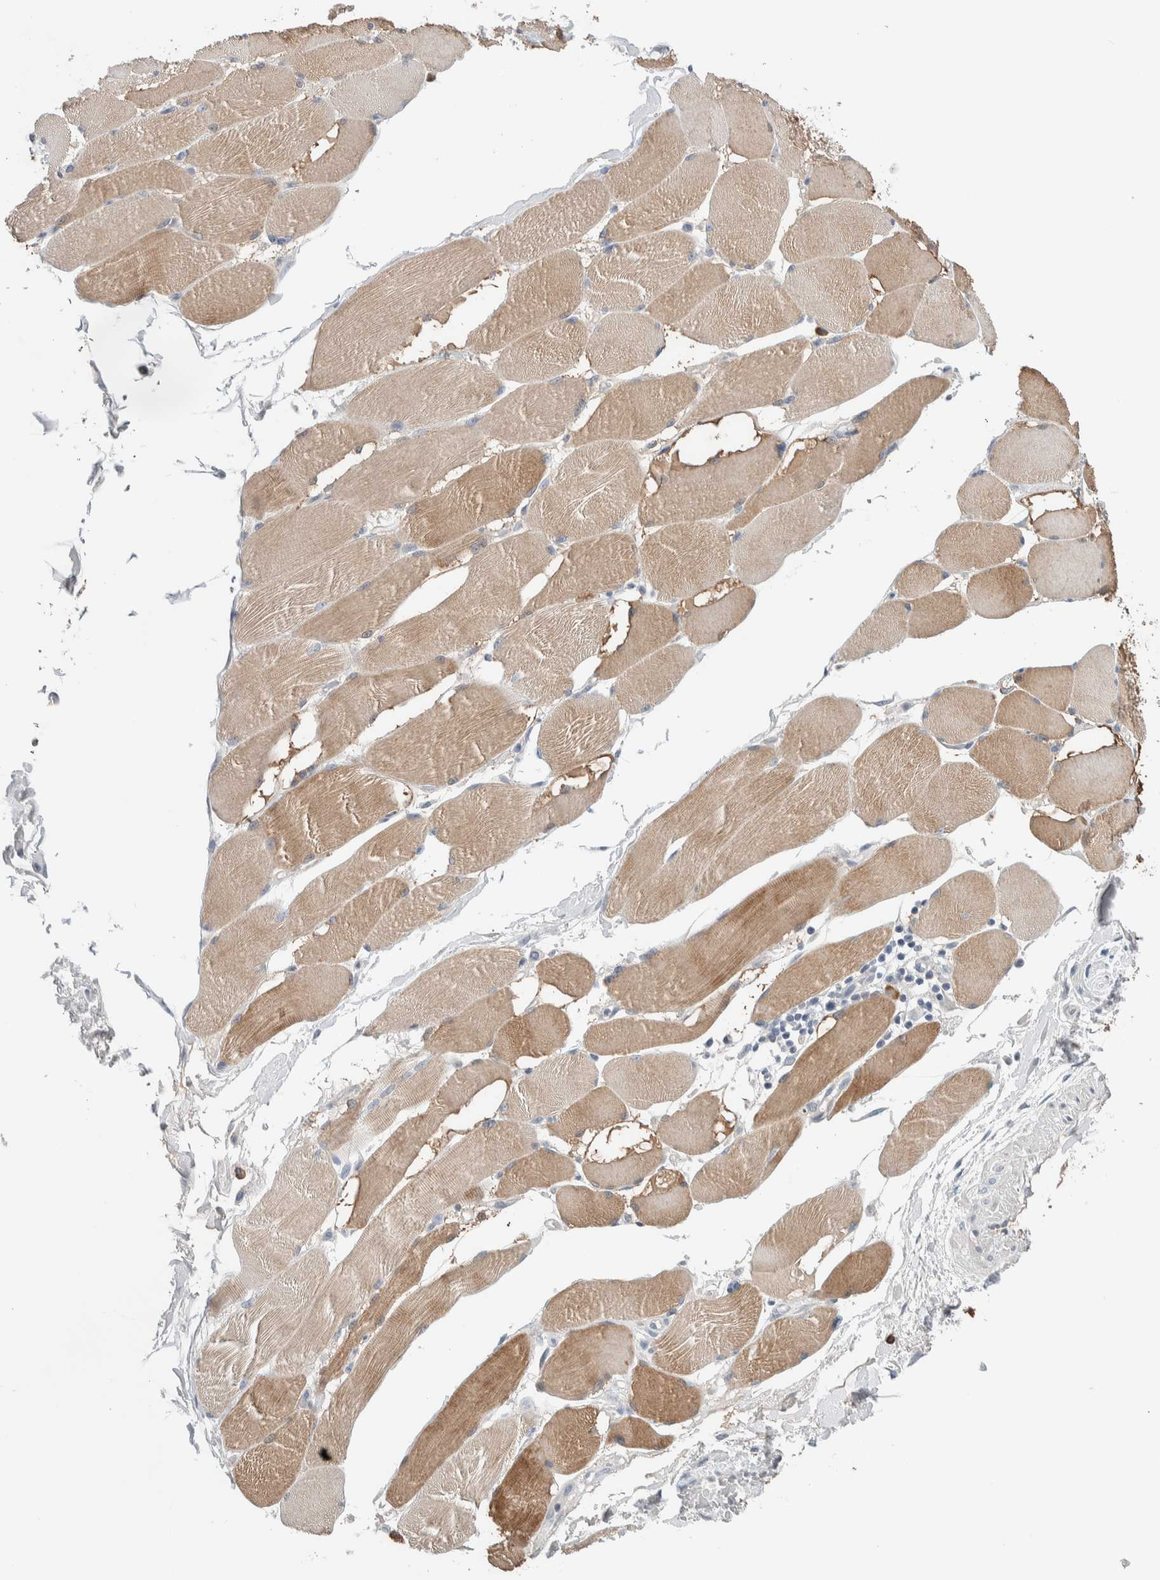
{"staining": {"intensity": "weak", "quantity": ">75%", "location": "cytoplasmic/membranous"}, "tissue": "skeletal muscle", "cell_type": "Myocytes", "image_type": "normal", "snomed": [{"axis": "morphology", "description": "Normal tissue, NOS"}, {"axis": "topography", "description": "Skin"}, {"axis": "topography", "description": "Skeletal muscle"}], "caption": "IHC of normal skeletal muscle exhibits low levels of weak cytoplasmic/membranous staining in approximately >75% of myocytes.", "gene": "SCN2A", "patient": {"sex": "male", "age": 83}}